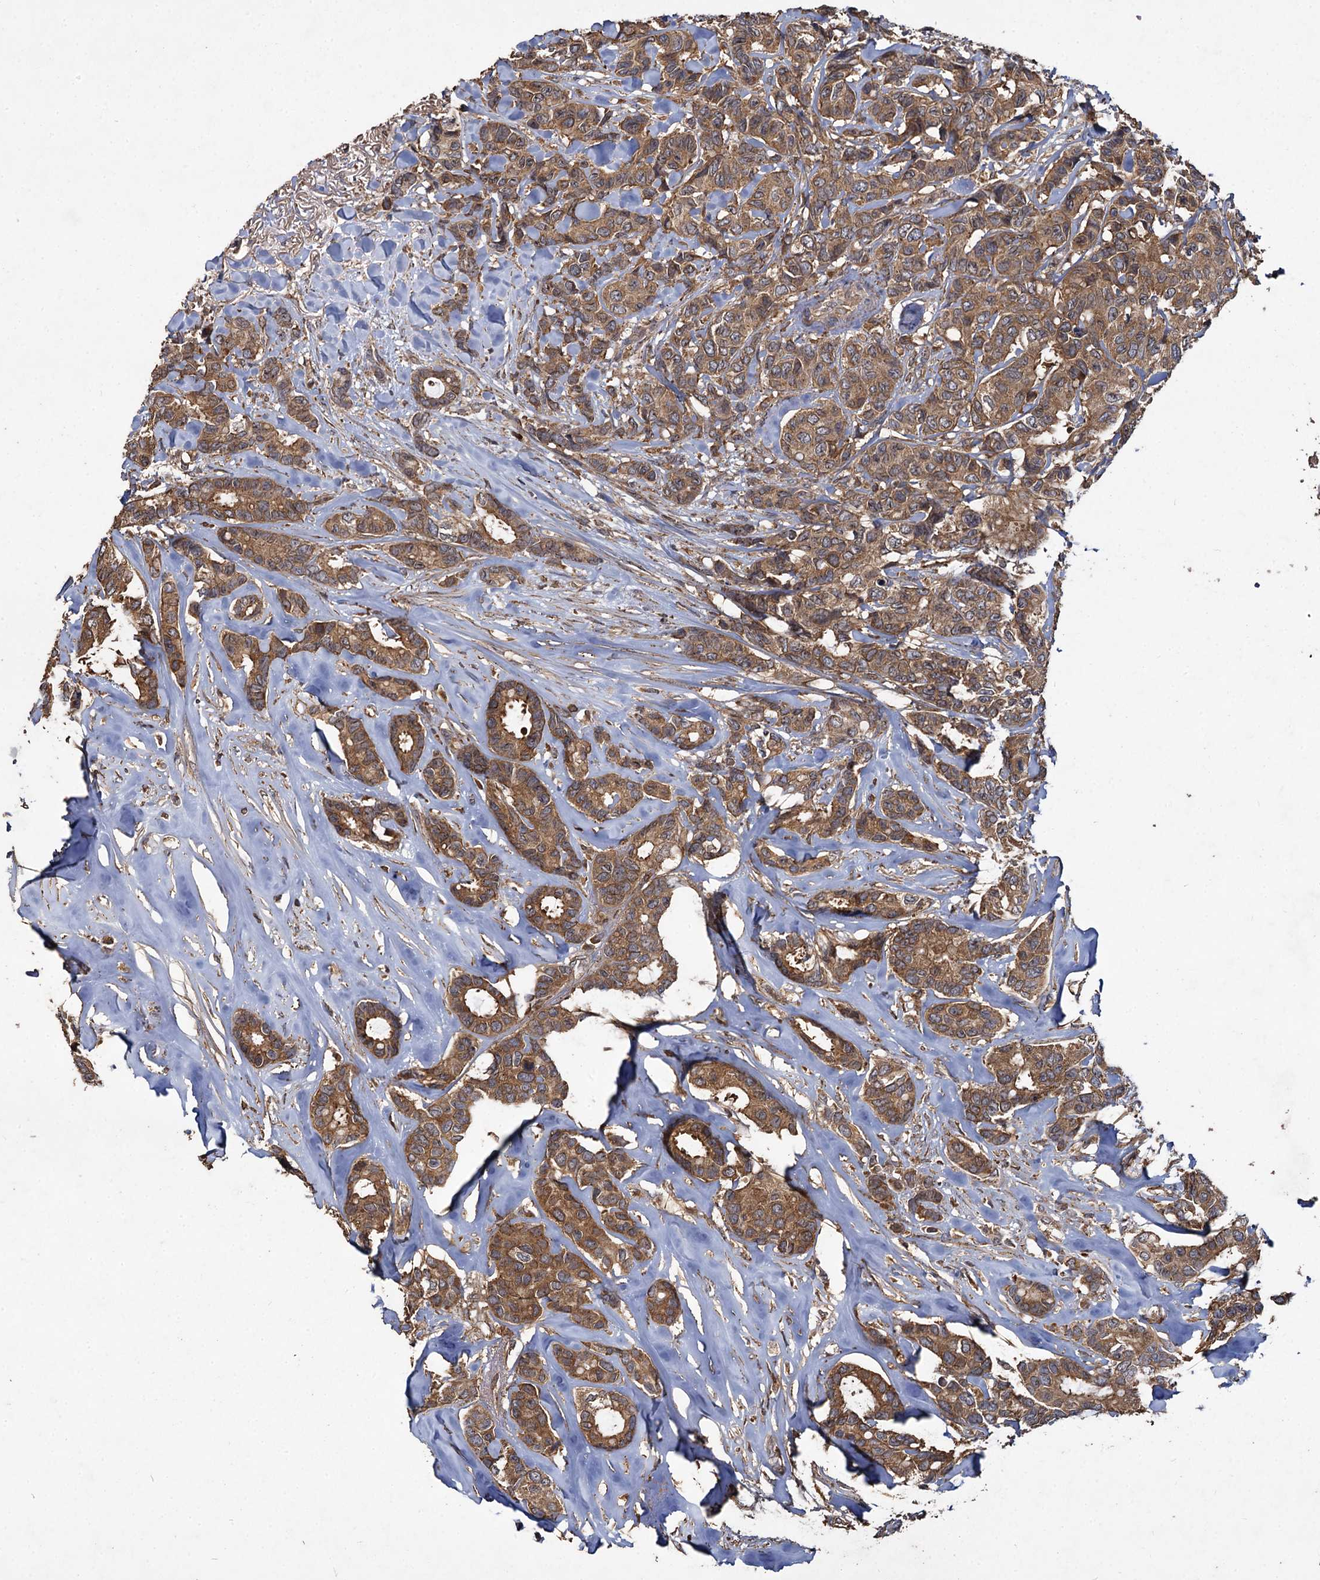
{"staining": {"intensity": "moderate", "quantity": ">75%", "location": "cytoplasmic/membranous"}, "tissue": "breast cancer", "cell_type": "Tumor cells", "image_type": "cancer", "snomed": [{"axis": "morphology", "description": "Duct carcinoma"}, {"axis": "topography", "description": "Breast"}], "caption": "Immunohistochemistry (IHC) histopathology image of neoplastic tissue: breast intraductal carcinoma stained using immunohistochemistry demonstrates medium levels of moderate protein expression localized specifically in the cytoplasmic/membranous of tumor cells, appearing as a cytoplasmic/membranous brown color.", "gene": "GCLC", "patient": {"sex": "female", "age": 87}}